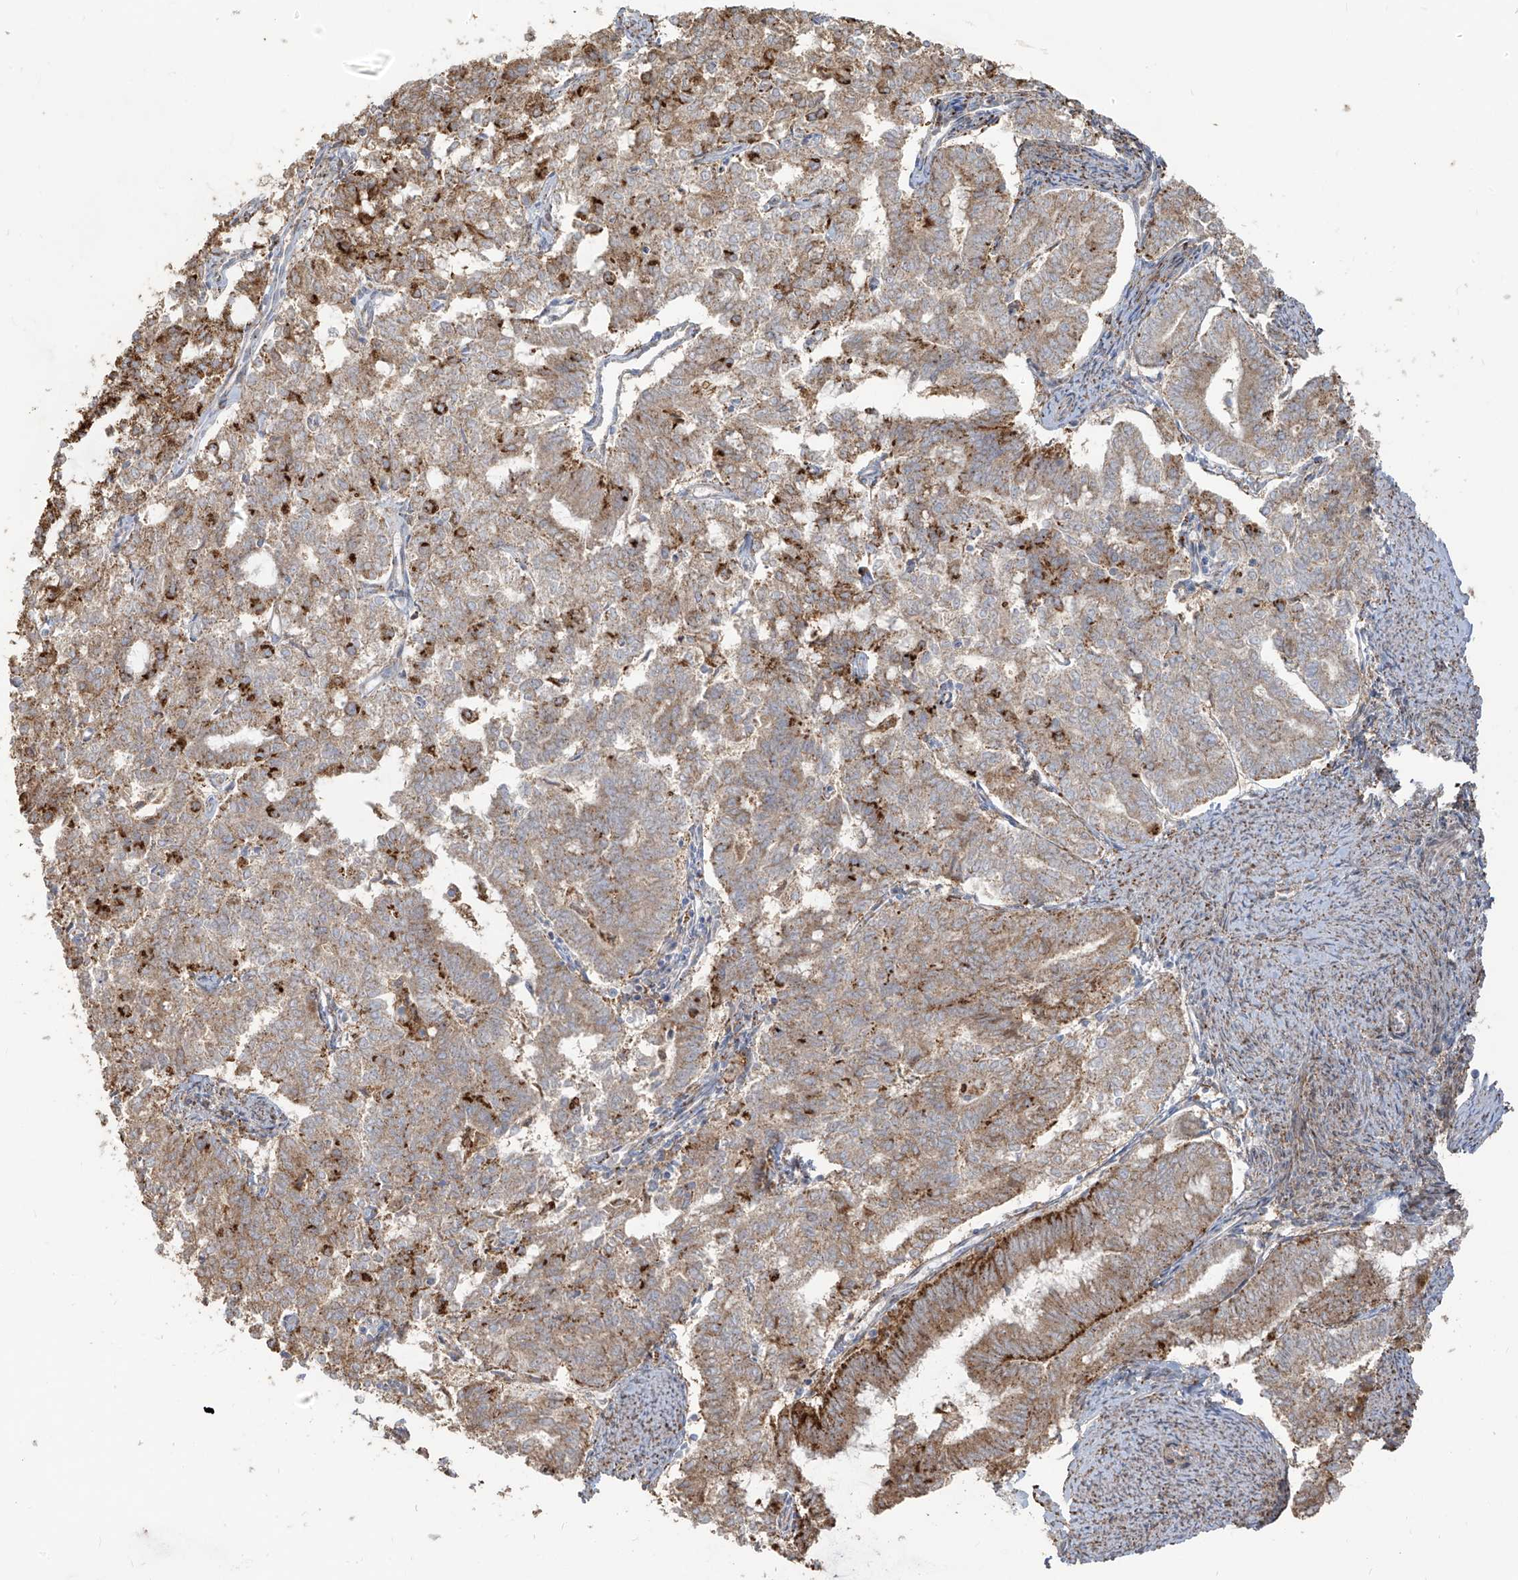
{"staining": {"intensity": "moderate", "quantity": "25%-75%", "location": "cytoplasmic/membranous"}, "tissue": "endometrial cancer", "cell_type": "Tumor cells", "image_type": "cancer", "snomed": [{"axis": "morphology", "description": "Adenocarcinoma, NOS"}, {"axis": "topography", "description": "Endometrium"}], "caption": "Protein staining of endometrial cancer (adenocarcinoma) tissue reveals moderate cytoplasmic/membranous positivity in approximately 25%-75% of tumor cells. Using DAB (brown) and hematoxylin (blue) stains, captured at high magnification using brightfield microscopy.", "gene": "ZGRF1", "patient": {"sex": "female", "age": 79}}